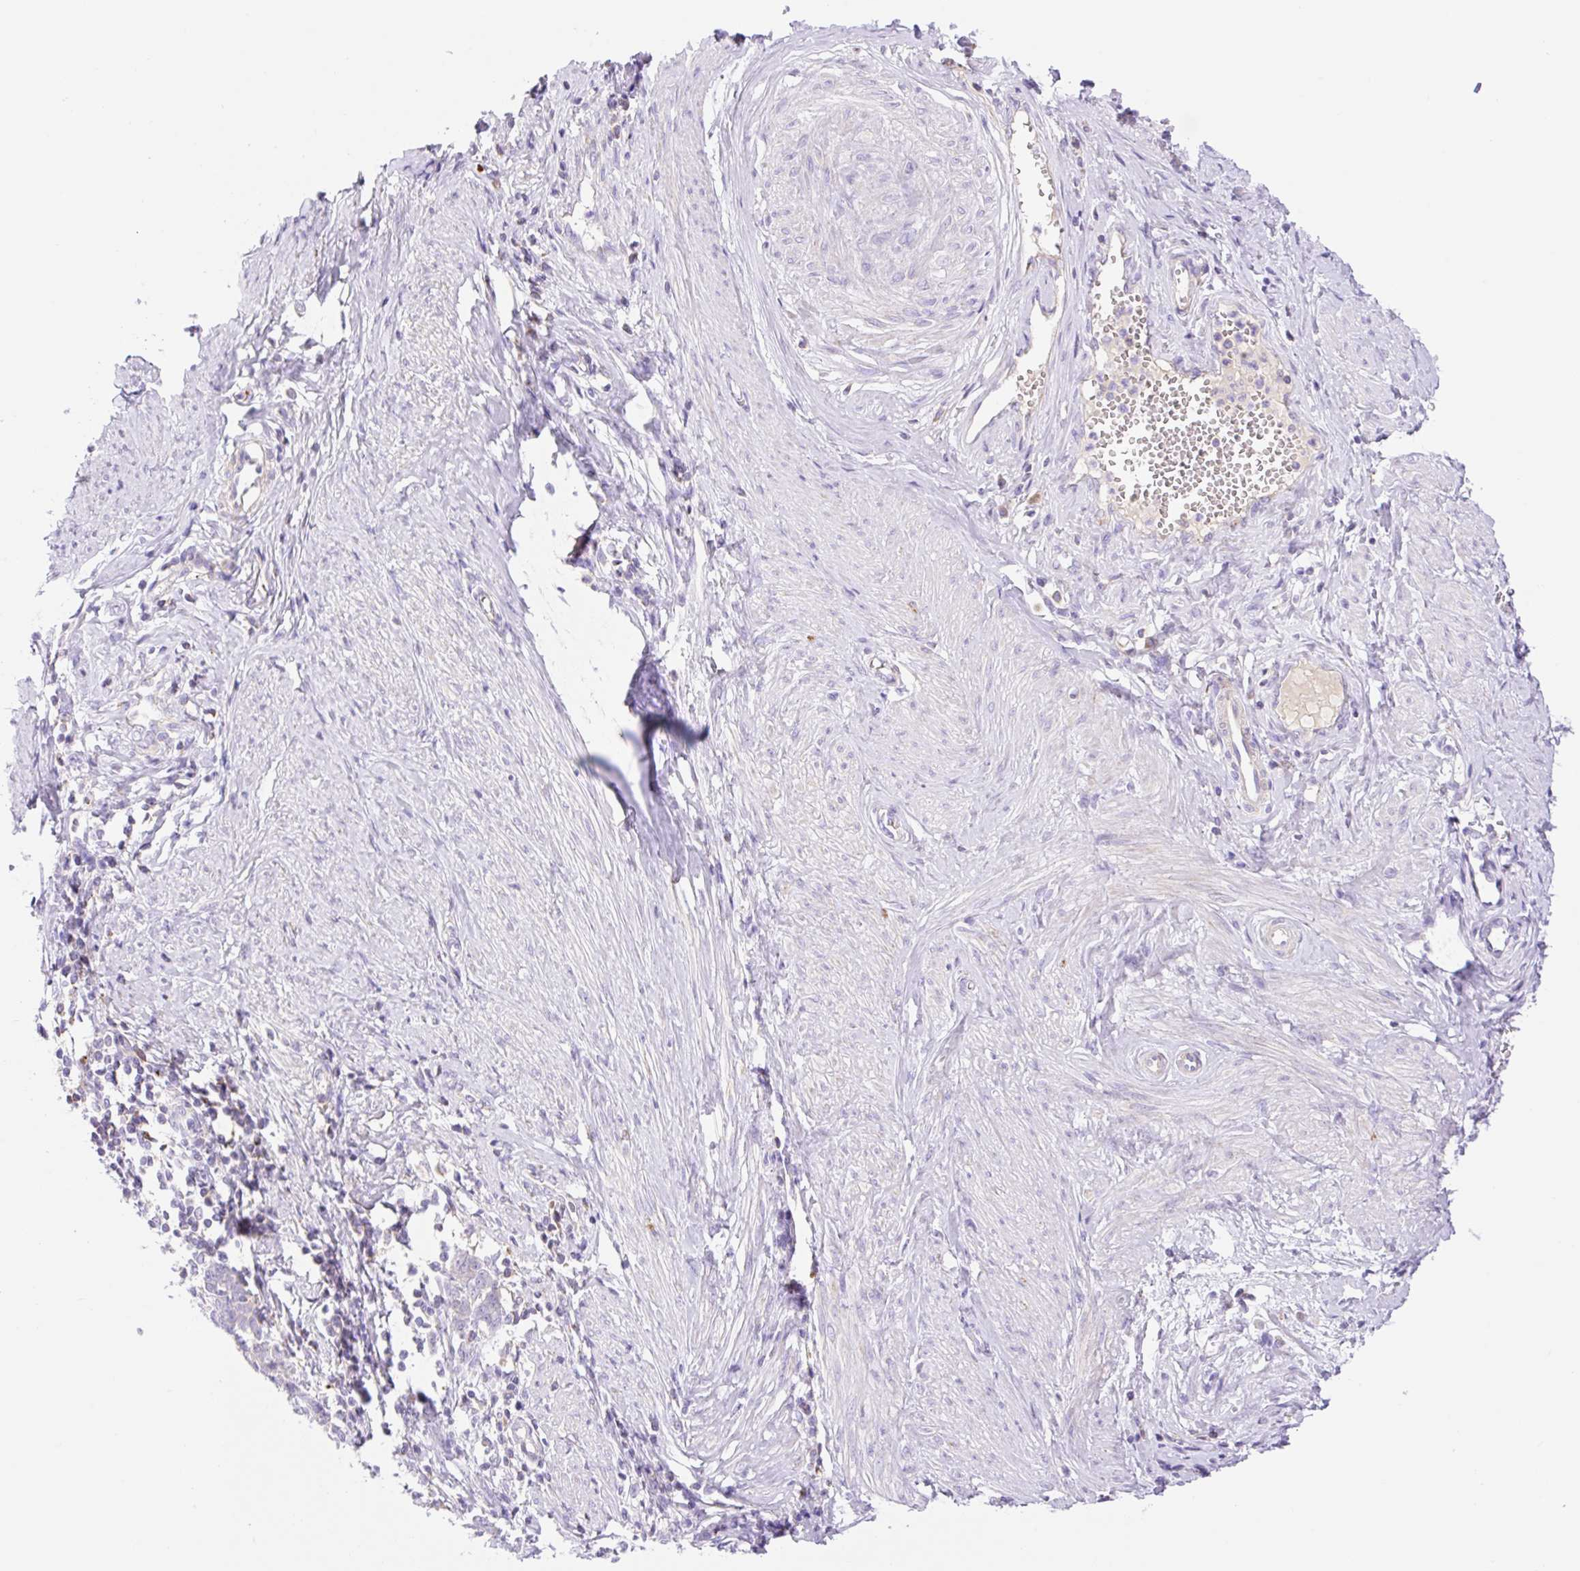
{"staining": {"intensity": "negative", "quantity": "none", "location": "none"}, "tissue": "cervical cancer", "cell_type": "Tumor cells", "image_type": "cancer", "snomed": [{"axis": "morphology", "description": "Squamous cell carcinoma, NOS"}, {"axis": "topography", "description": "Cervix"}], "caption": "The immunohistochemistry photomicrograph has no significant staining in tumor cells of cervical squamous cell carcinoma tissue.", "gene": "ETNK2", "patient": {"sex": "female", "age": 39}}